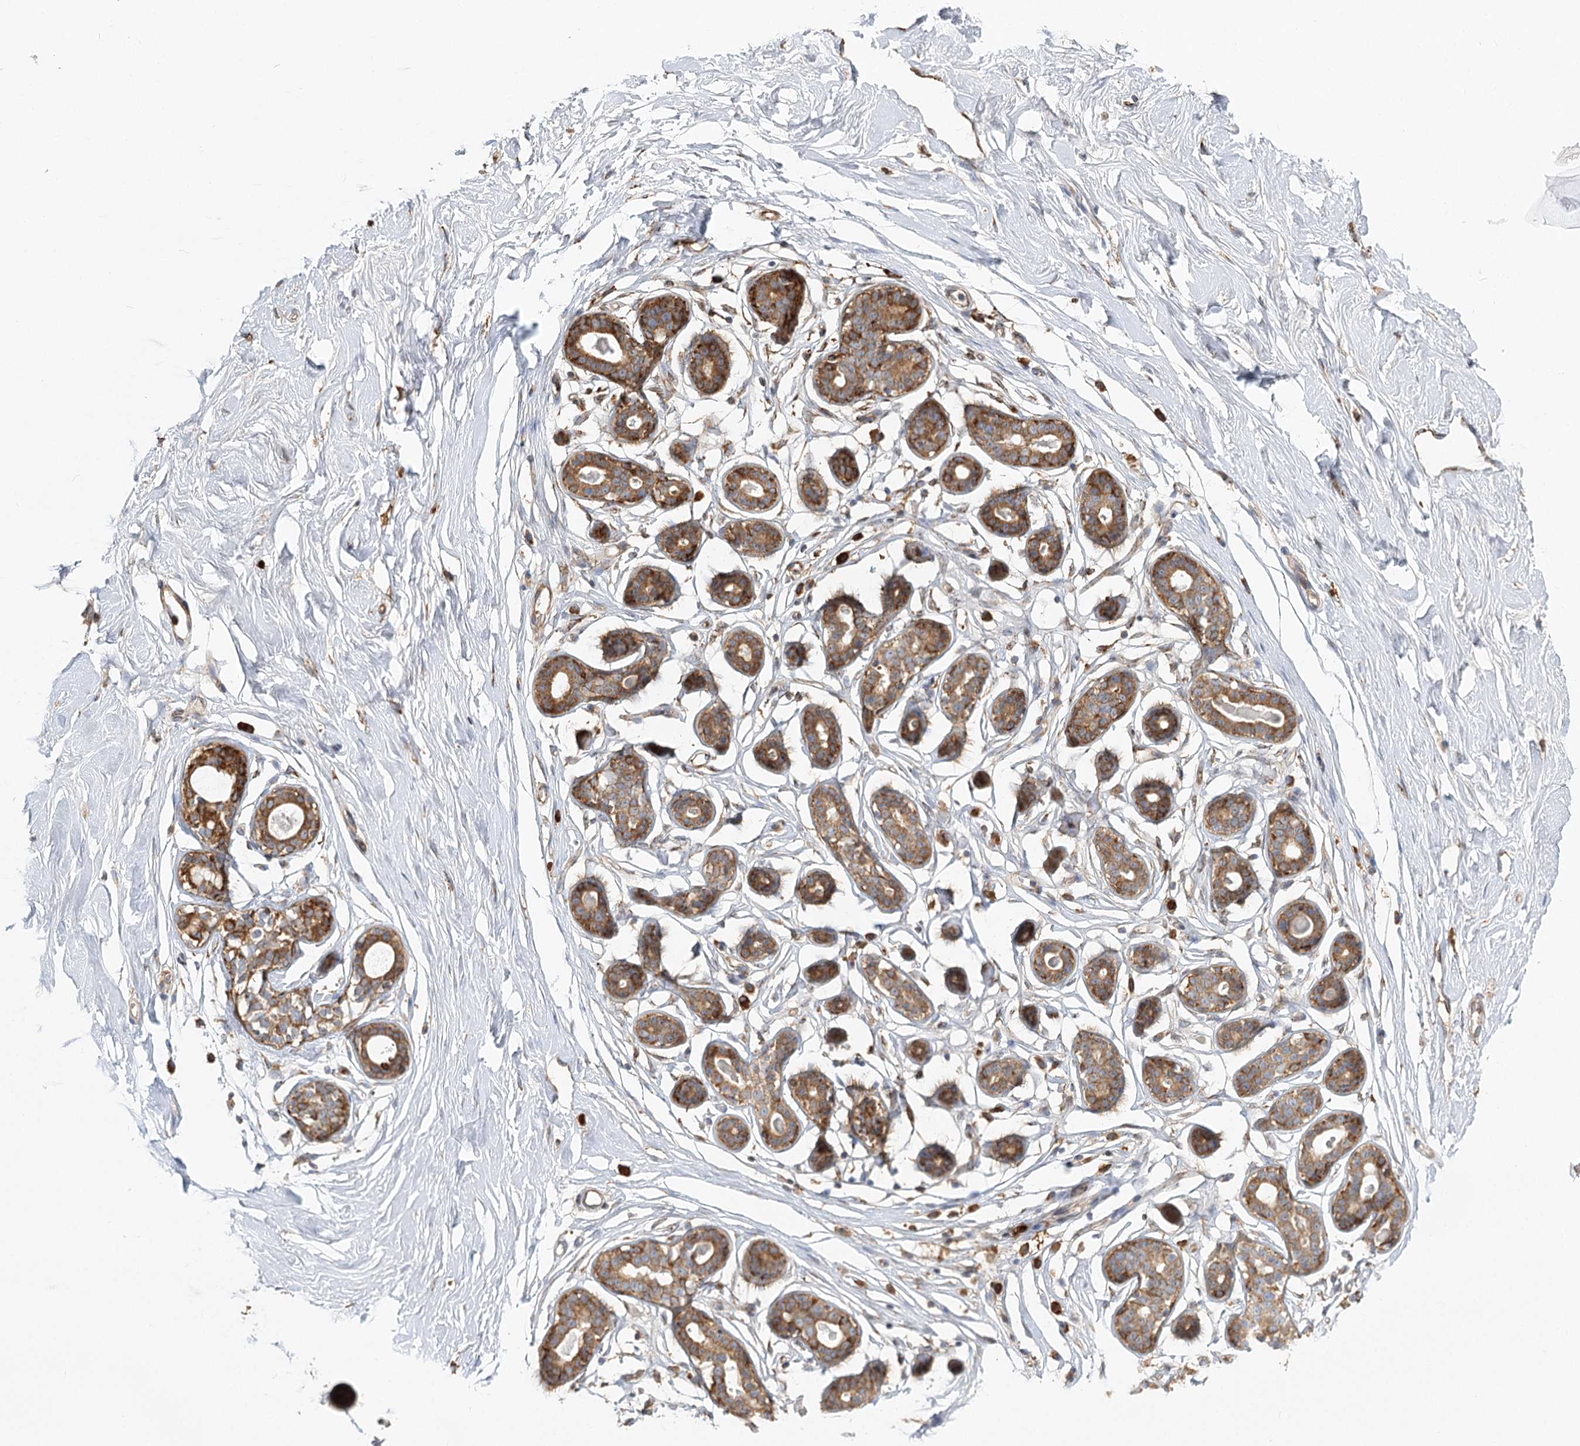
{"staining": {"intensity": "negative", "quantity": "none", "location": "none"}, "tissue": "breast", "cell_type": "Adipocytes", "image_type": "normal", "snomed": [{"axis": "morphology", "description": "Normal tissue, NOS"}, {"axis": "morphology", "description": "Adenoma, NOS"}, {"axis": "topography", "description": "Breast"}], "caption": "Immunohistochemistry of benign human breast demonstrates no positivity in adipocytes. (DAB (3,3'-diaminobenzidine) immunohistochemistry with hematoxylin counter stain).", "gene": "TAS1R1", "patient": {"sex": "female", "age": 23}}